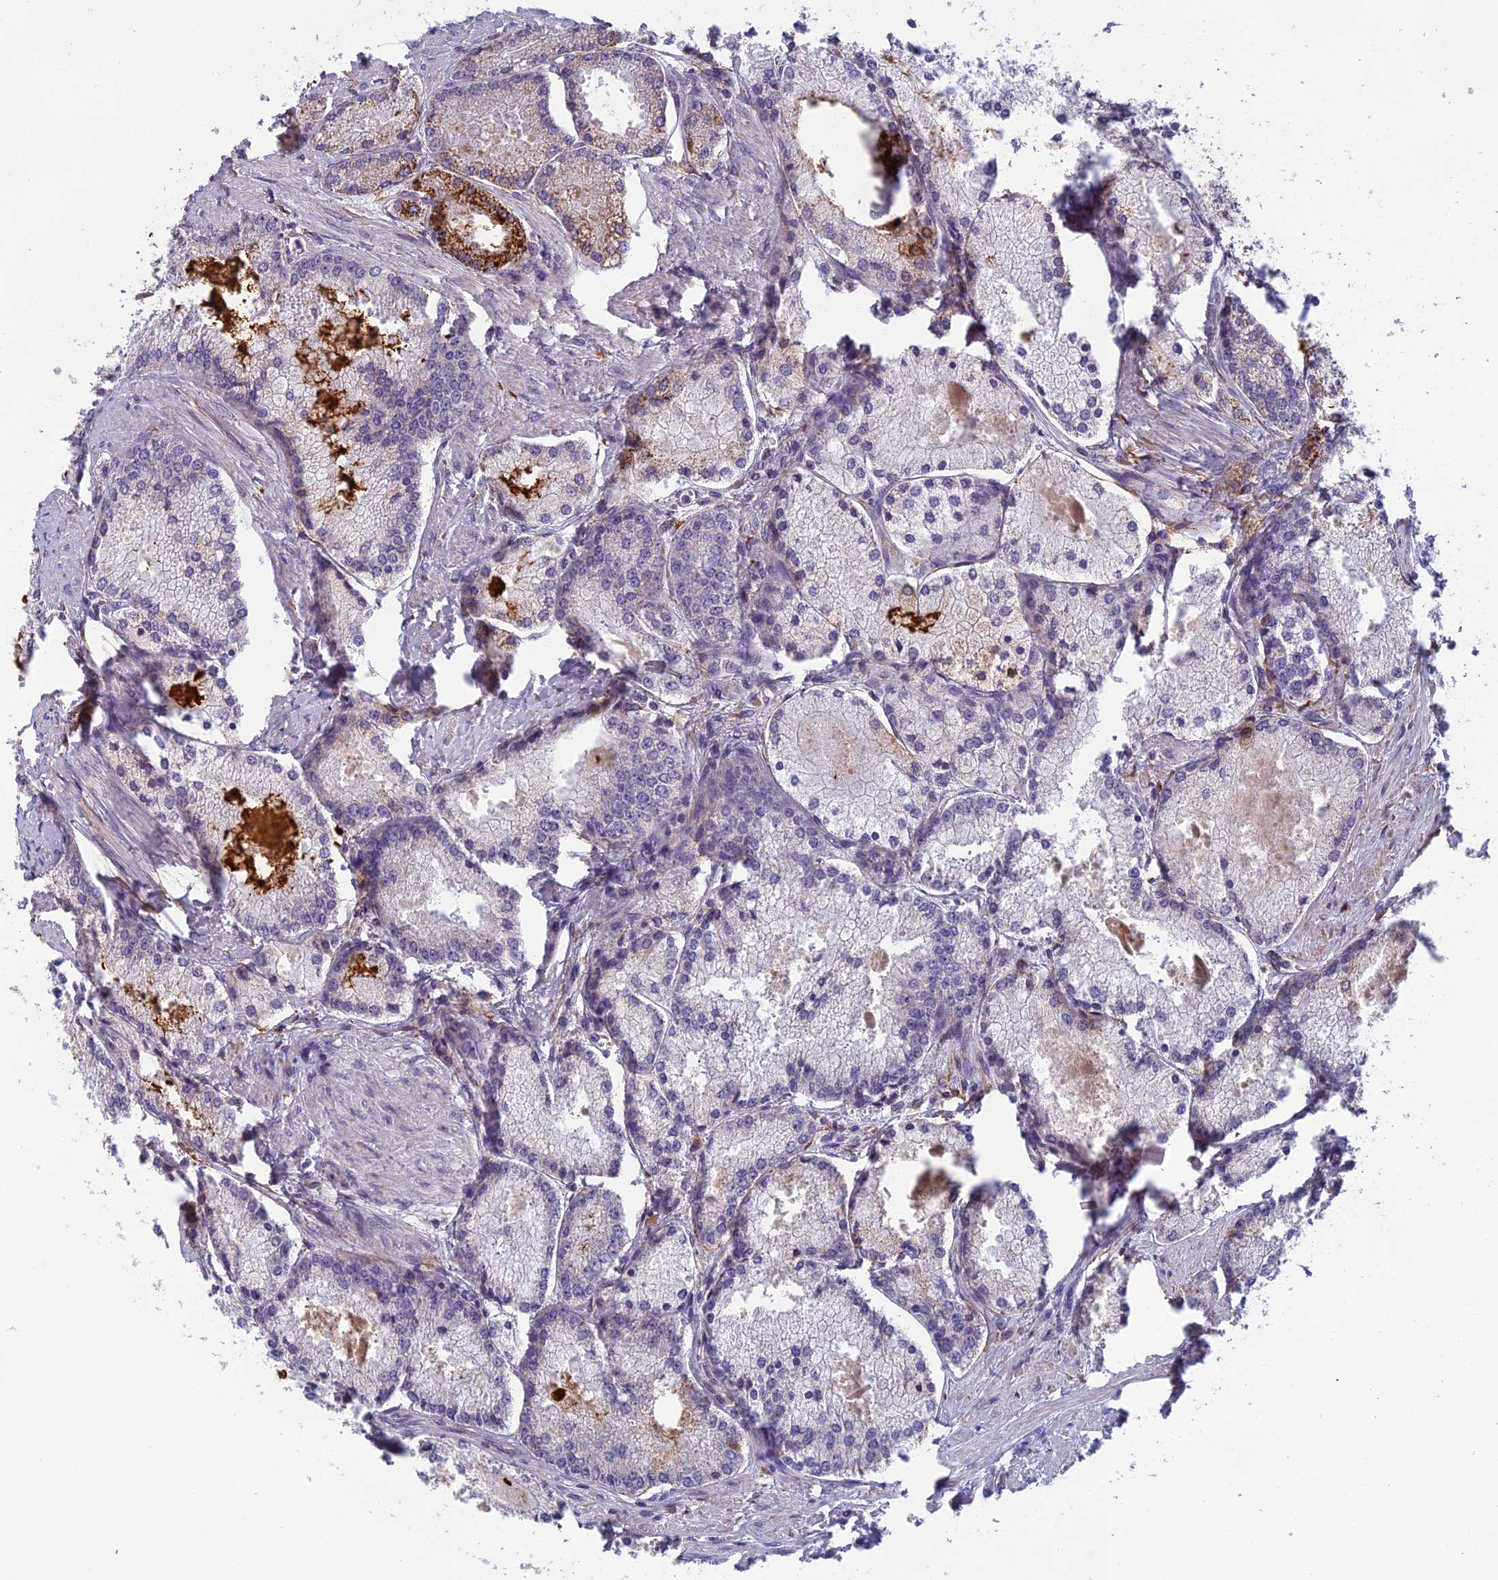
{"staining": {"intensity": "moderate", "quantity": "<25%", "location": "cytoplasmic/membranous"}, "tissue": "prostate cancer", "cell_type": "Tumor cells", "image_type": "cancer", "snomed": [{"axis": "morphology", "description": "Adenocarcinoma, Low grade"}, {"axis": "topography", "description": "Prostate"}], "caption": "A histopathology image of human prostate cancer (low-grade adenocarcinoma) stained for a protein exhibits moderate cytoplasmic/membranous brown staining in tumor cells. The protein of interest is stained brown, and the nuclei are stained in blue (DAB IHC with brightfield microscopy, high magnification).", "gene": "SEMA7A", "patient": {"sex": "male", "age": 74}}